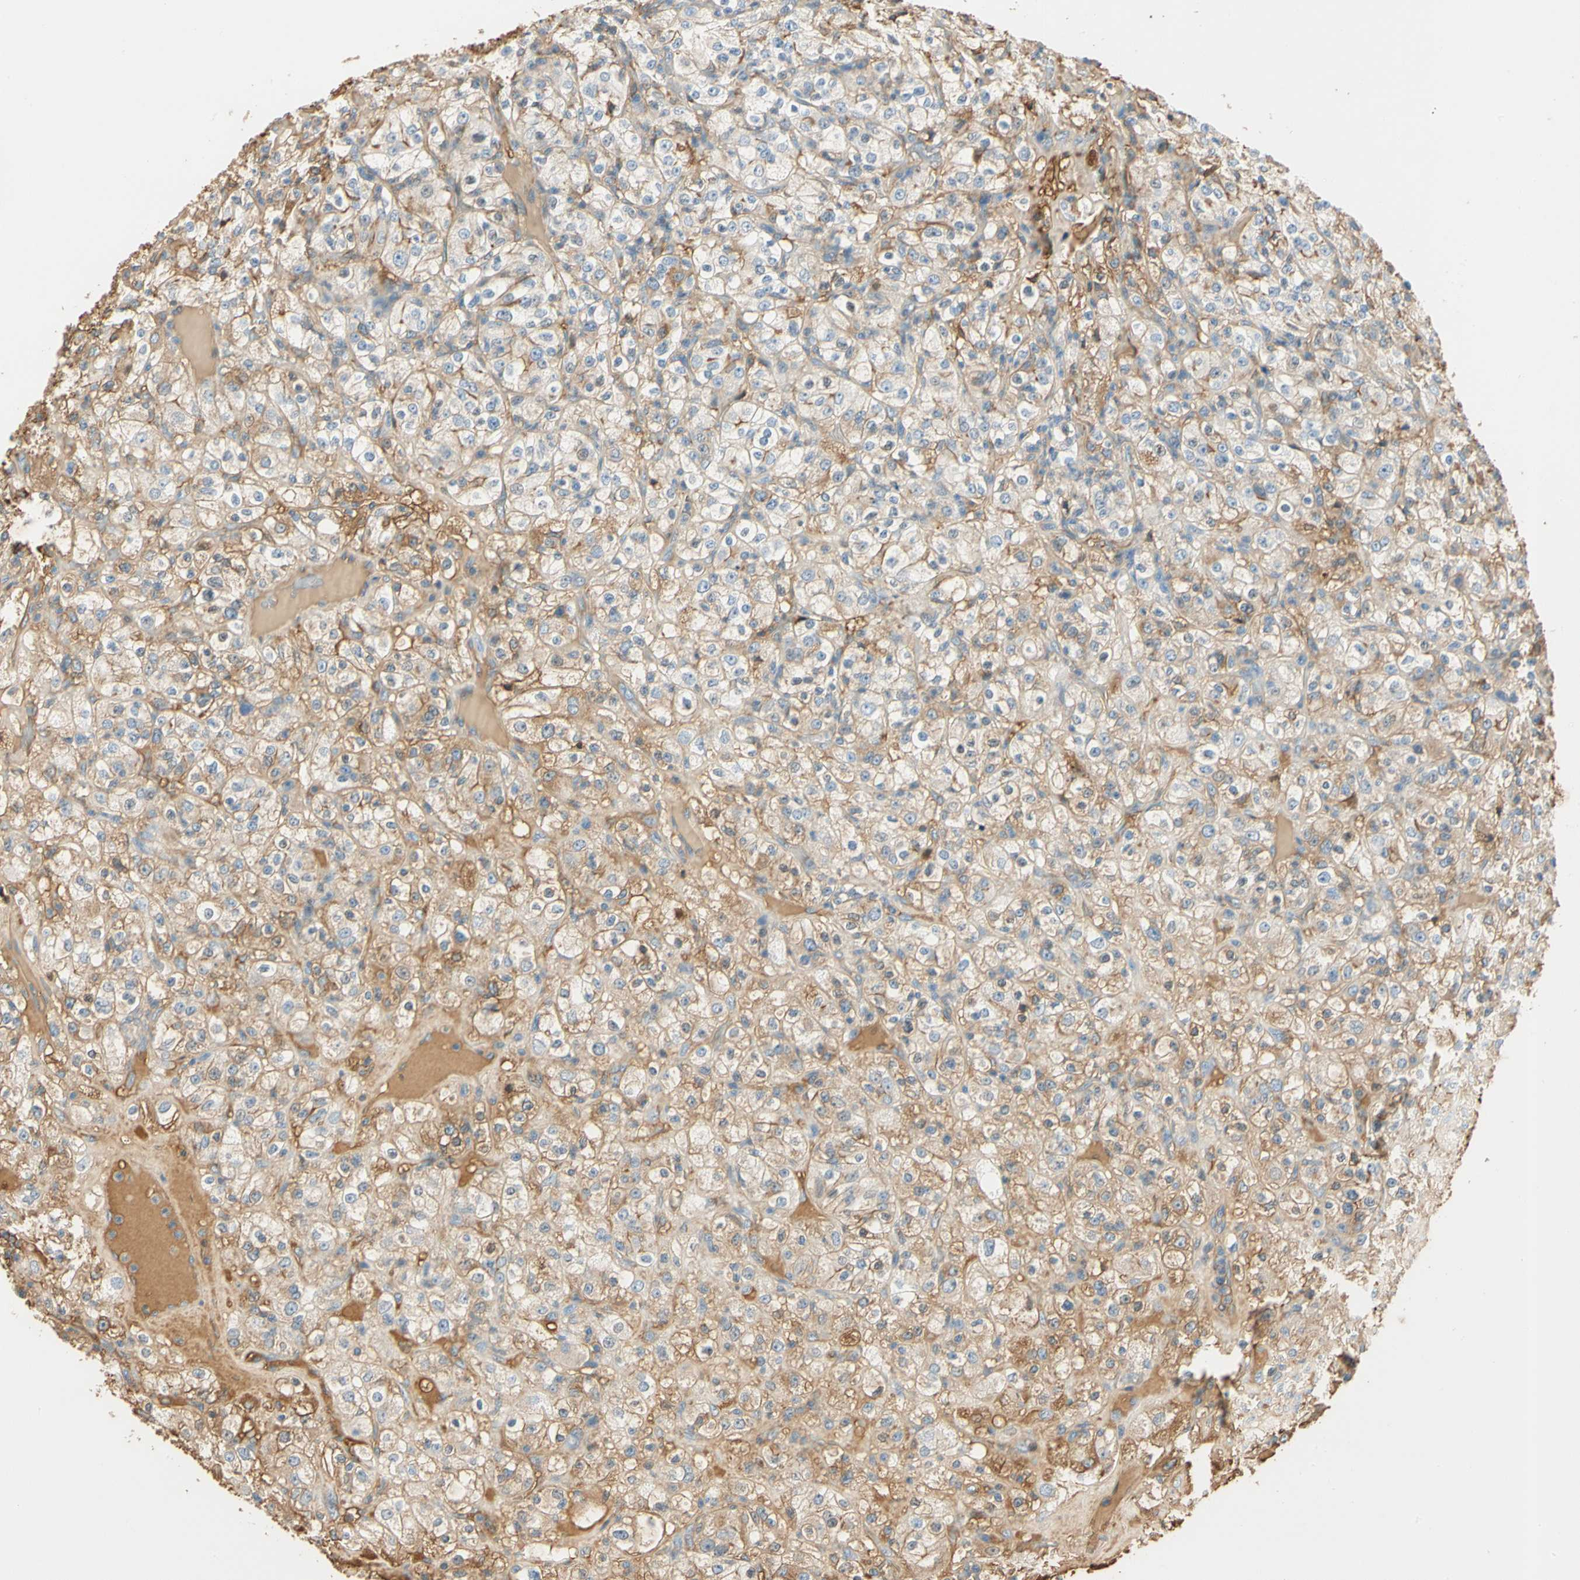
{"staining": {"intensity": "weak", "quantity": ">75%", "location": "cytoplasmic/membranous"}, "tissue": "renal cancer", "cell_type": "Tumor cells", "image_type": "cancer", "snomed": [{"axis": "morphology", "description": "Normal tissue, NOS"}, {"axis": "morphology", "description": "Adenocarcinoma, NOS"}, {"axis": "topography", "description": "Kidney"}], "caption": "Adenocarcinoma (renal) stained for a protein demonstrates weak cytoplasmic/membranous positivity in tumor cells.", "gene": "LAMB3", "patient": {"sex": "female", "age": 72}}